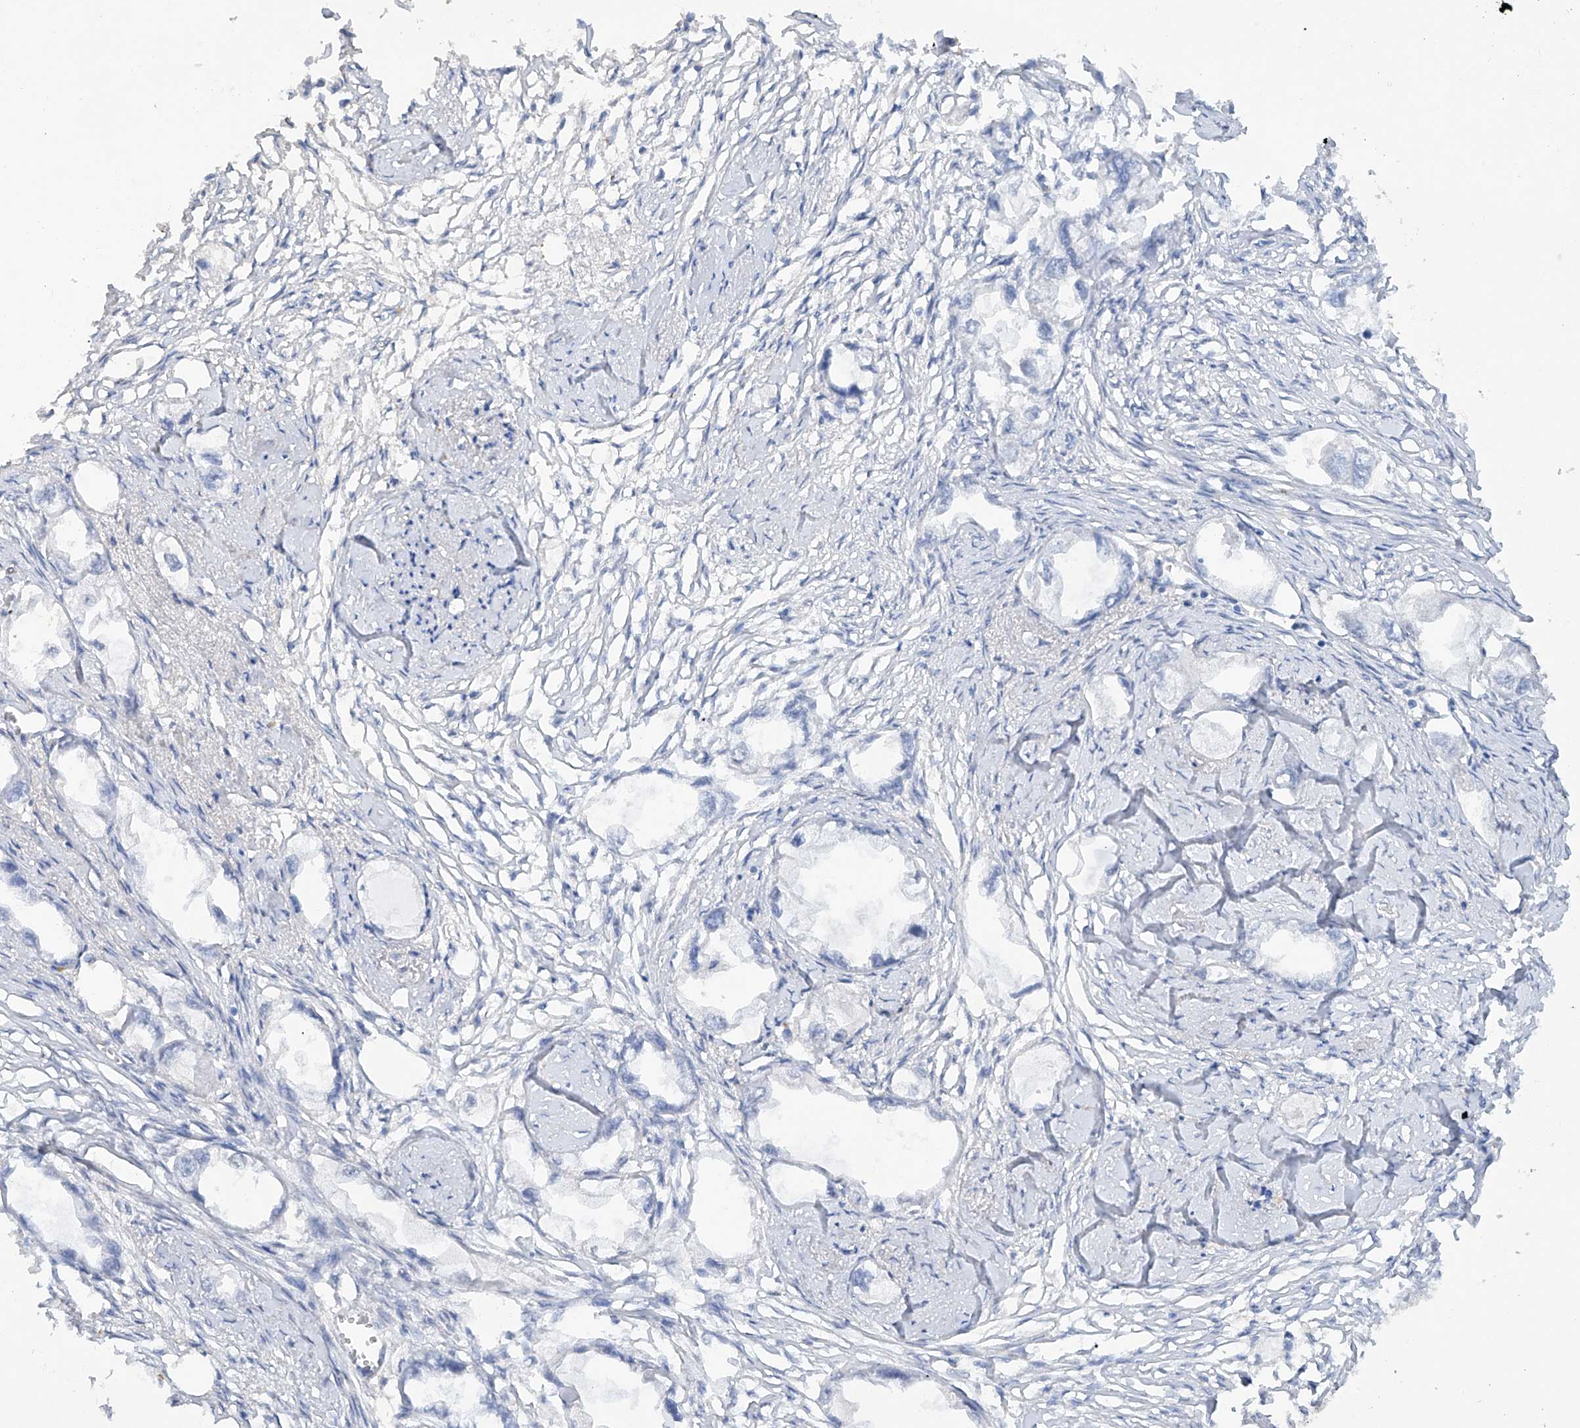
{"staining": {"intensity": "negative", "quantity": "none", "location": "none"}, "tissue": "endometrial cancer", "cell_type": "Tumor cells", "image_type": "cancer", "snomed": [{"axis": "morphology", "description": "Adenocarcinoma, NOS"}, {"axis": "morphology", "description": "Adenocarcinoma, metastatic, NOS"}, {"axis": "topography", "description": "Adipose tissue"}, {"axis": "topography", "description": "Endometrium"}], "caption": "Immunohistochemistry (IHC) of endometrial cancer reveals no staining in tumor cells. (DAB (3,3'-diaminobenzidine) IHC with hematoxylin counter stain).", "gene": "HAS3", "patient": {"sex": "female", "age": 67}}